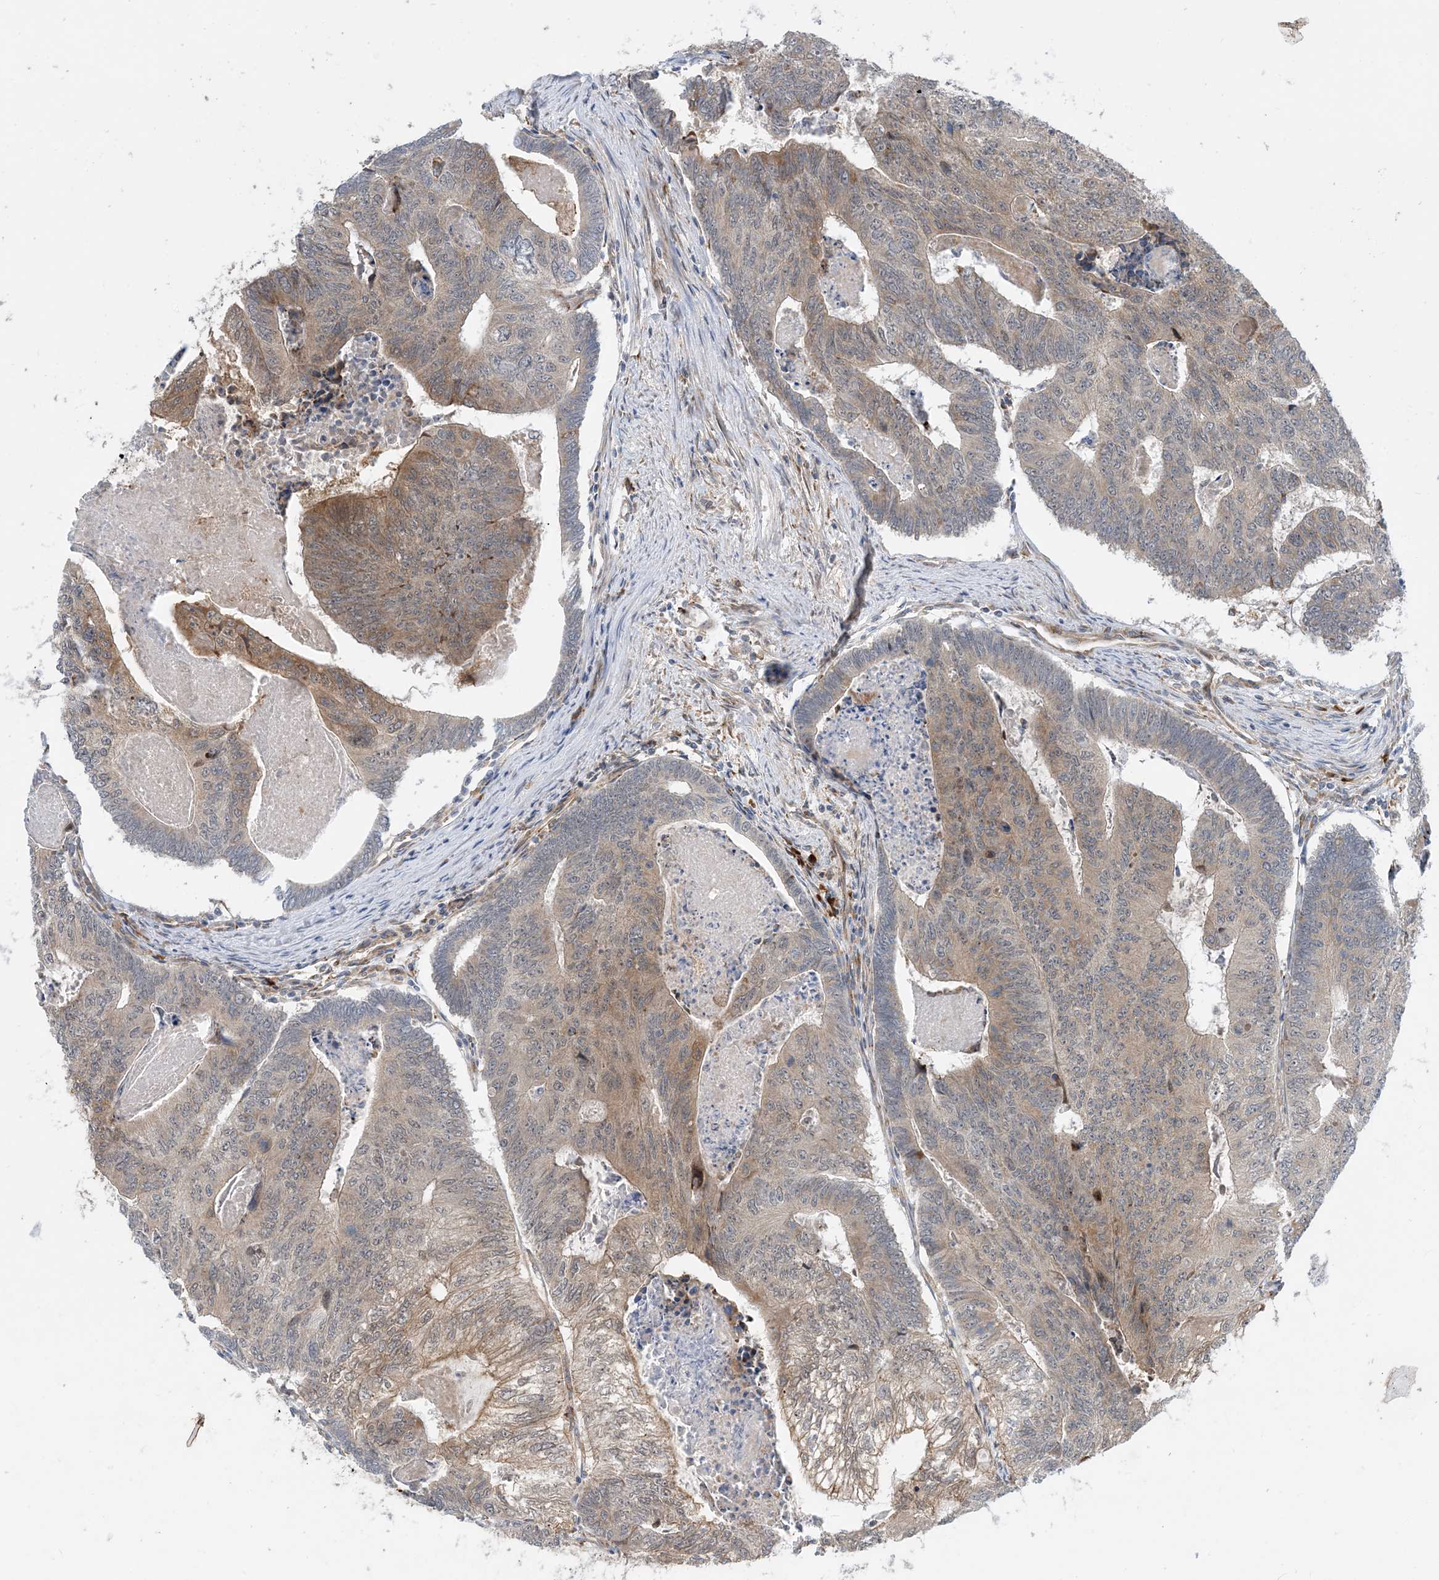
{"staining": {"intensity": "moderate", "quantity": "<25%", "location": "cytoplasmic/membranous"}, "tissue": "colorectal cancer", "cell_type": "Tumor cells", "image_type": "cancer", "snomed": [{"axis": "morphology", "description": "Adenocarcinoma, NOS"}, {"axis": "topography", "description": "Colon"}], "caption": "A low amount of moderate cytoplasmic/membranous staining is seen in approximately <25% of tumor cells in colorectal adenocarcinoma tissue.", "gene": "PHOSPHO2", "patient": {"sex": "female", "age": 67}}